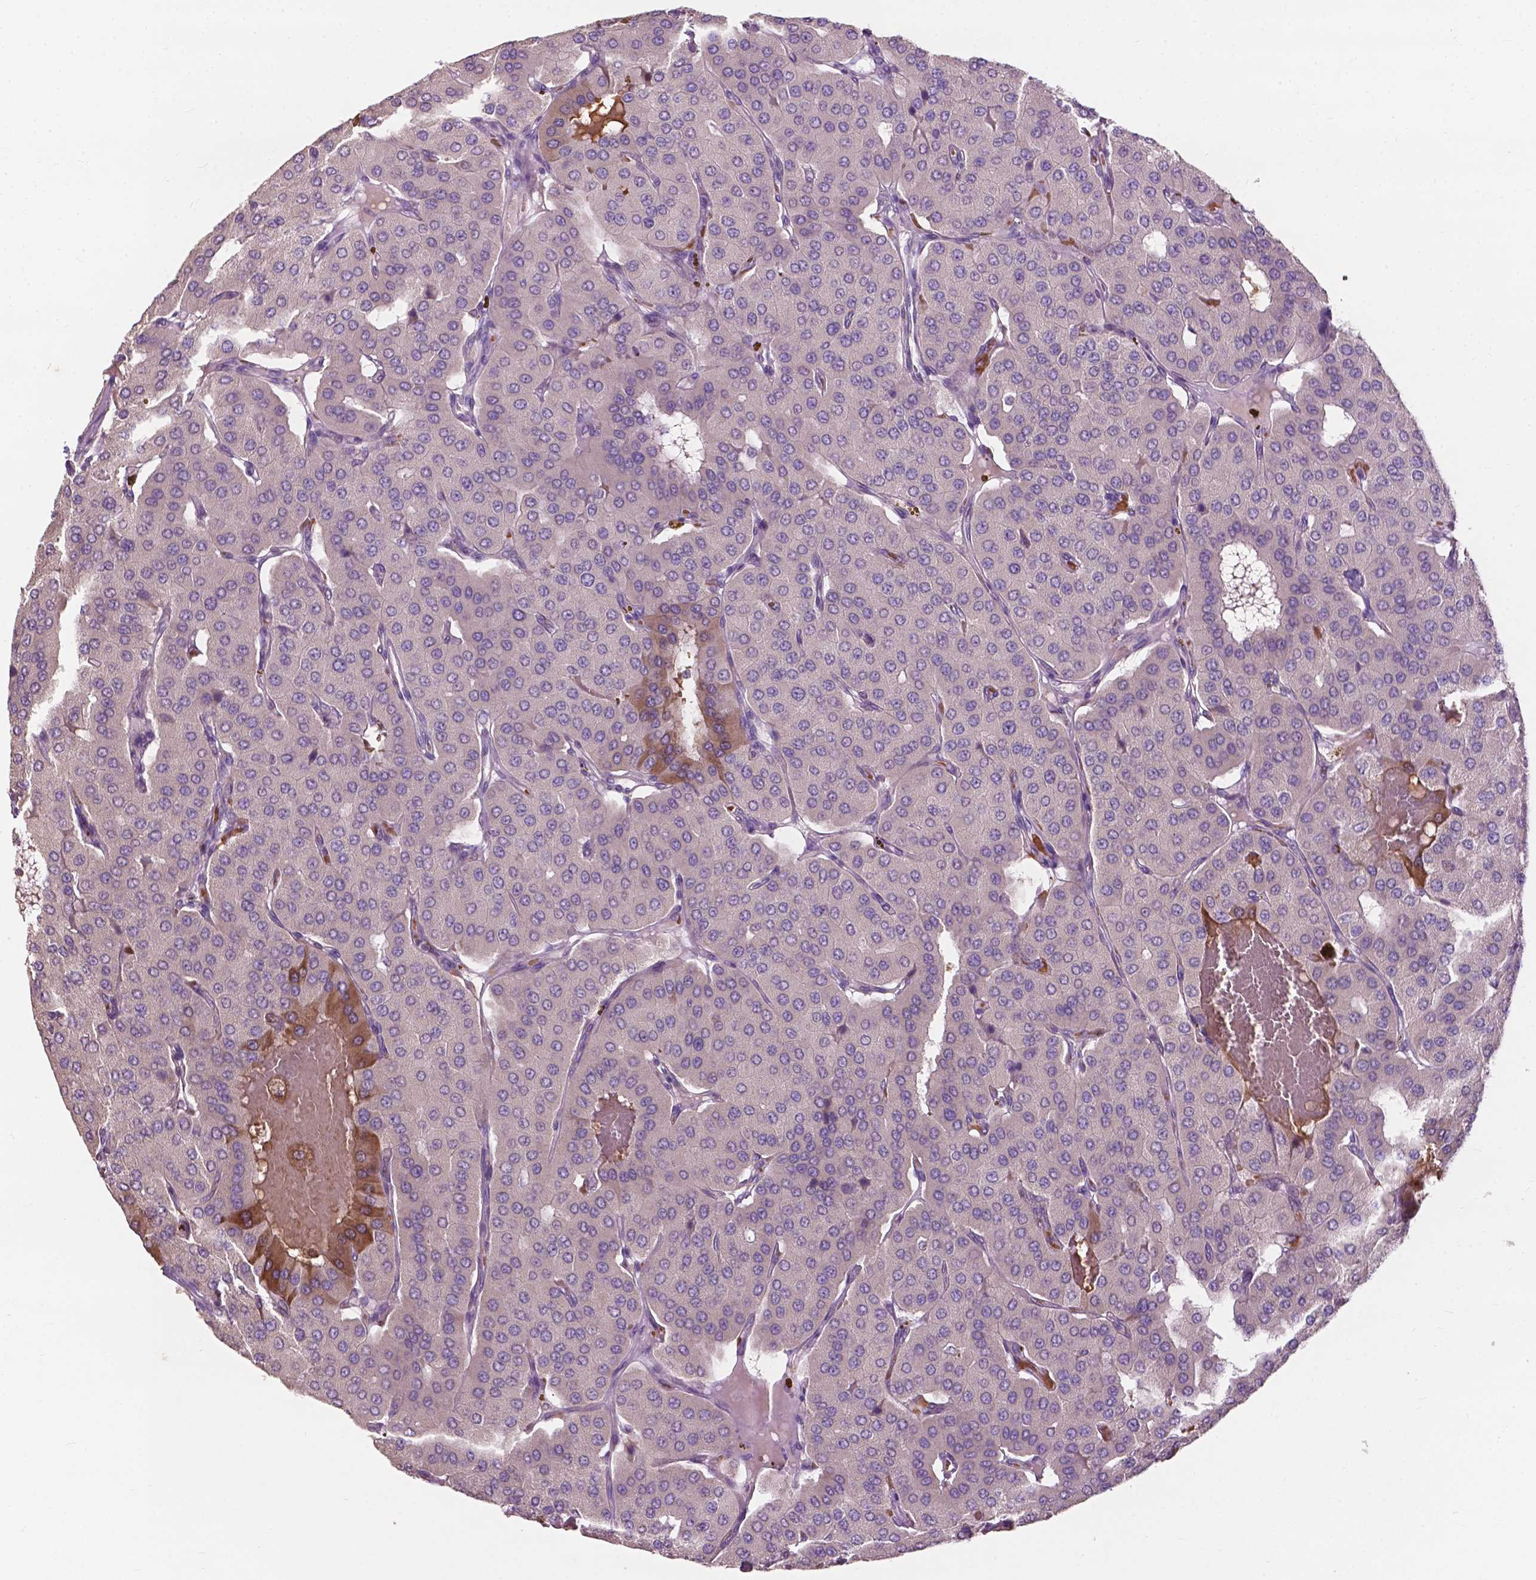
{"staining": {"intensity": "negative", "quantity": "none", "location": "none"}, "tissue": "parathyroid gland", "cell_type": "Glandular cells", "image_type": "normal", "snomed": [{"axis": "morphology", "description": "Normal tissue, NOS"}, {"axis": "morphology", "description": "Adenoma, NOS"}, {"axis": "topography", "description": "Parathyroid gland"}], "caption": "Glandular cells are negative for brown protein staining in unremarkable parathyroid gland. (Stains: DAB IHC with hematoxylin counter stain, Microscopy: brightfield microscopy at high magnification).", "gene": "NDUFS1", "patient": {"sex": "female", "age": 86}}